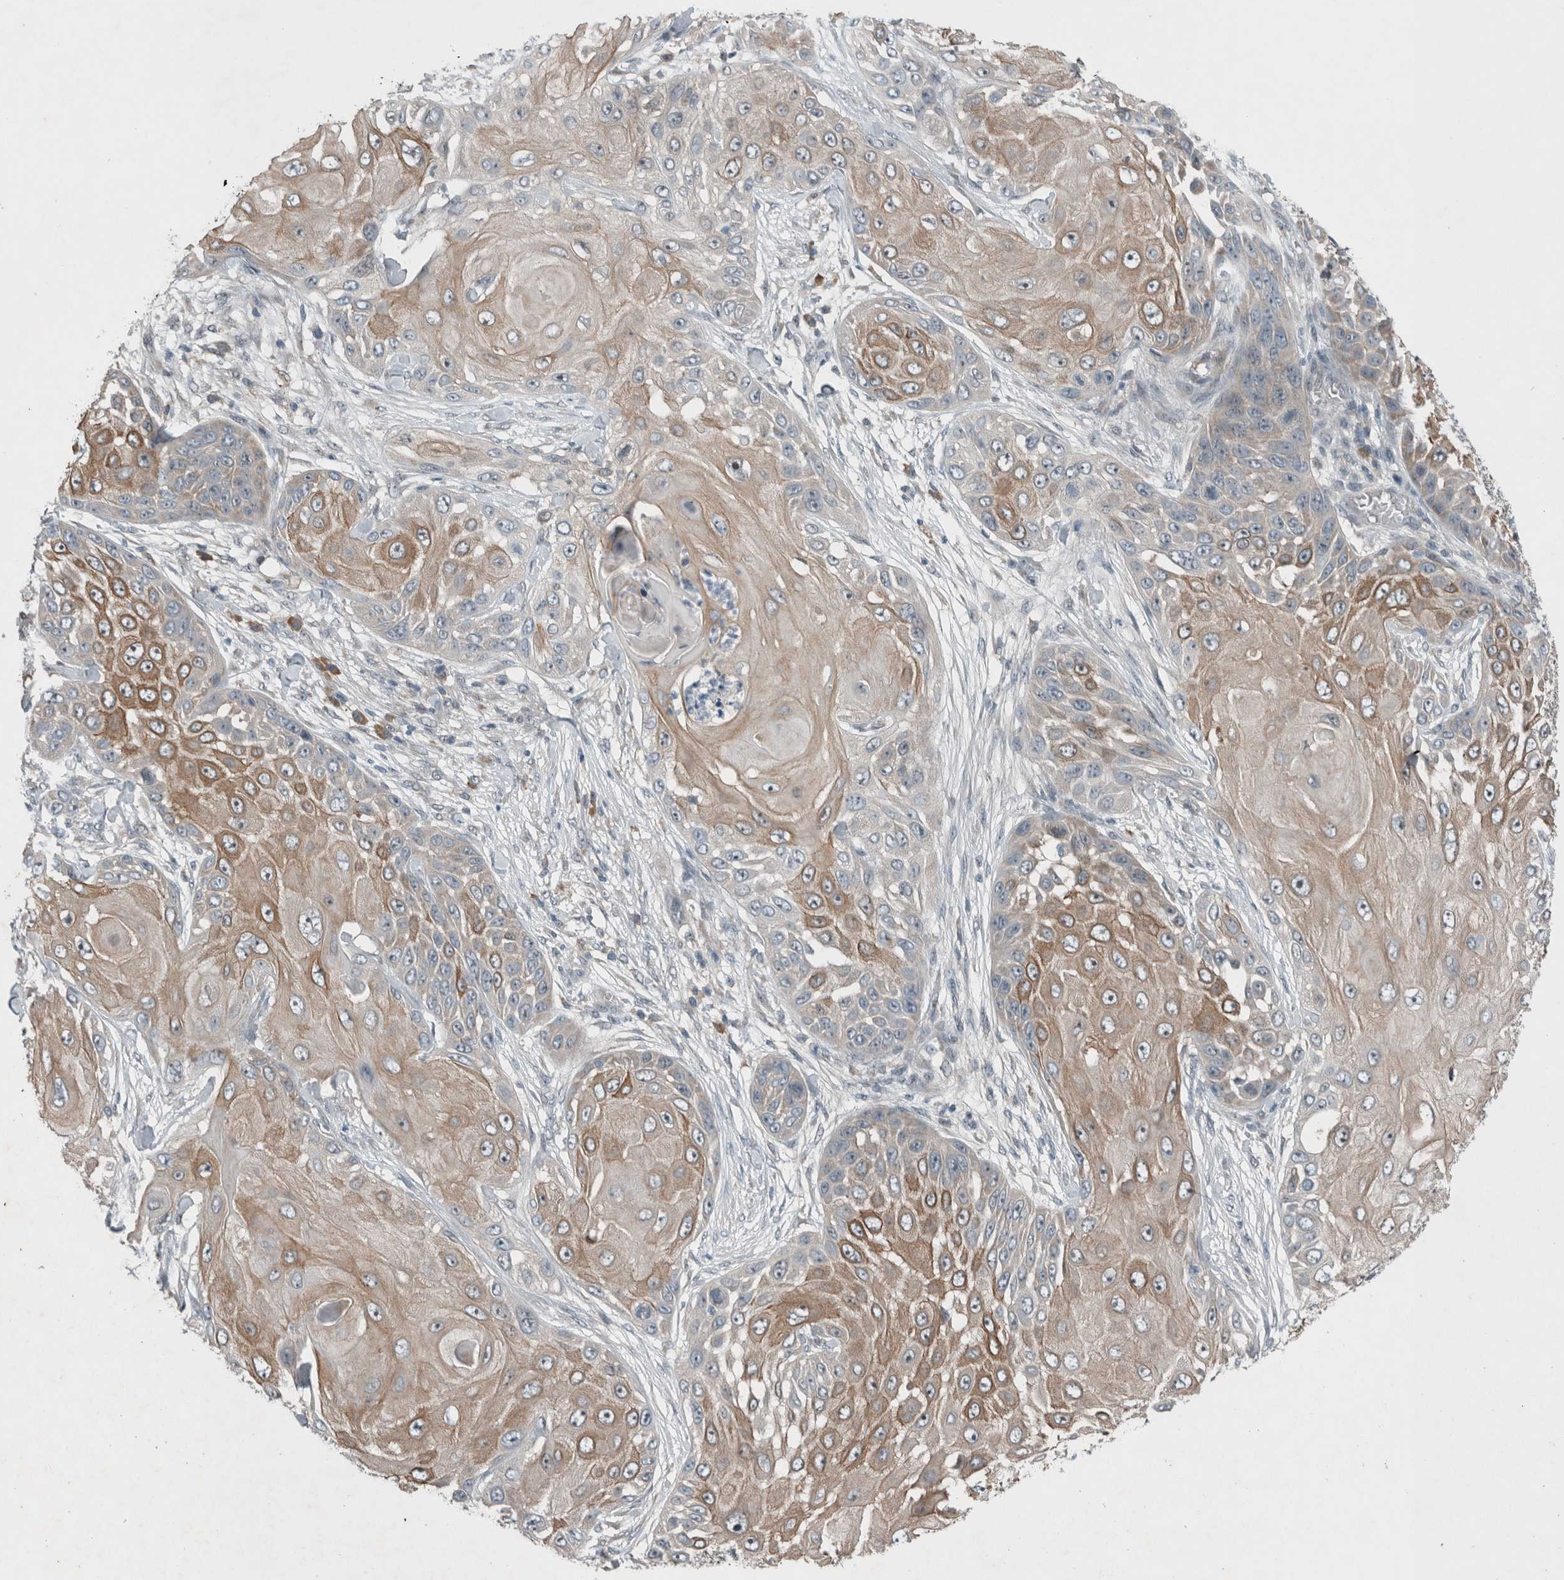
{"staining": {"intensity": "moderate", "quantity": "25%-75%", "location": "cytoplasmic/membranous"}, "tissue": "skin cancer", "cell_type": "Tumor cells", "image_type": "cancer", "snomed": [{"axis": "morphology", "description": "Squamous cell carcinoma, NOS"}, {"axis": "topography", "description": "Skin"}], "caption": "The histopathology image exhibits a brown stain indicating the presence of a protein in the cytoplasmic/membranous of tumor cells in skin cancer (squamous cell carcinoma).", "gene": "RALGDS", "patient": {"sex": "female", "age": 44}}